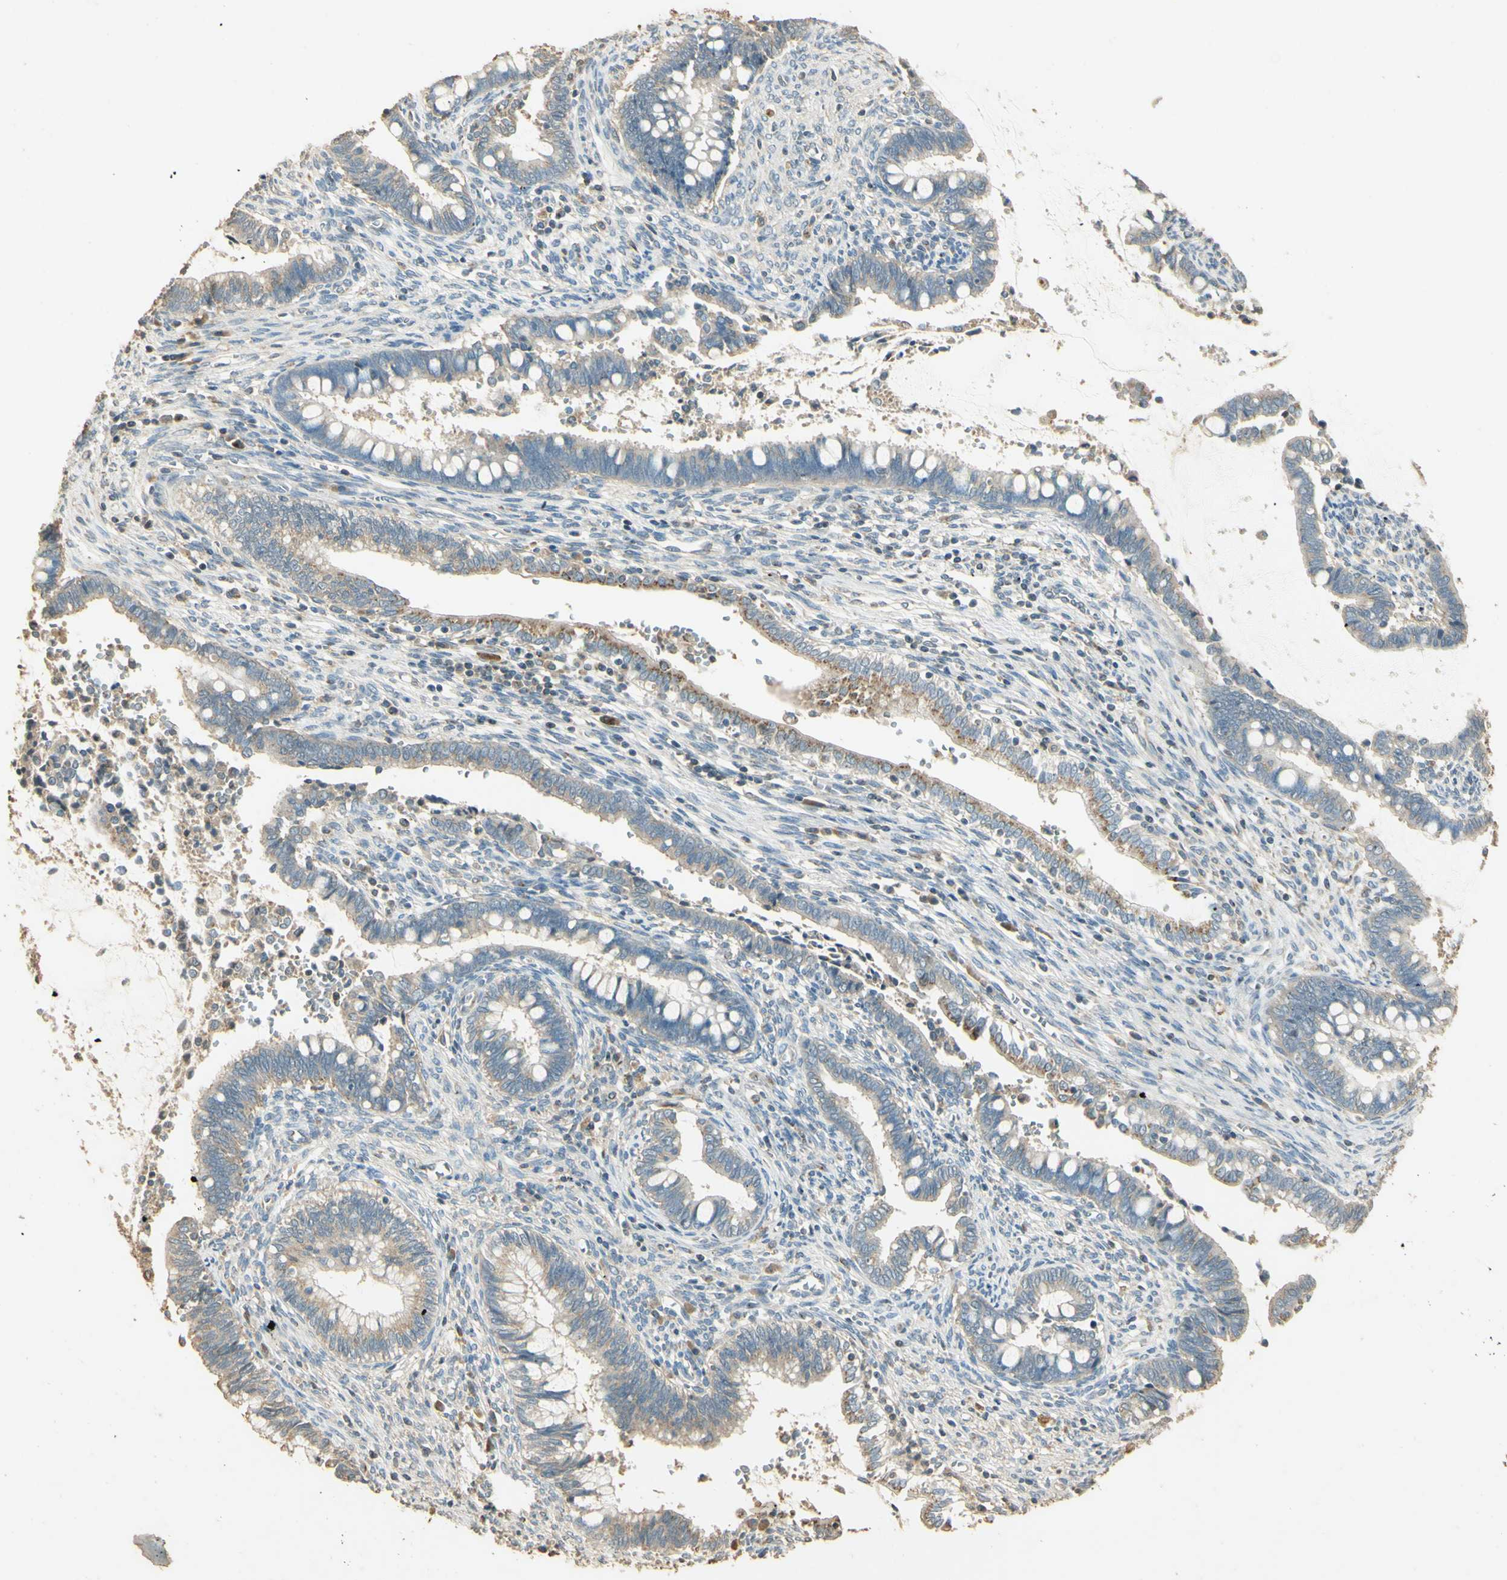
{"staining": {"intensity": "weak", "quantity": "25%-75%", "location": "cytoplasmic/membranous"}, "tissue": "cervical cancer", "cell_type": "Tumor cells", "image_type": "cancer", "snomed": [{"axis": "morphology", "description": "Adenocarcinoma, NOS"}, {"axis": "topography", "description": "Cervix"}], "caption": "Protein staining exhibits weak cytoplasmic/membranous staining in about 25%-75% of tumor cells in cervical adenocarcinoma.", "gene": "UXS1", "patient": {"sex": "female", "age": 44}}